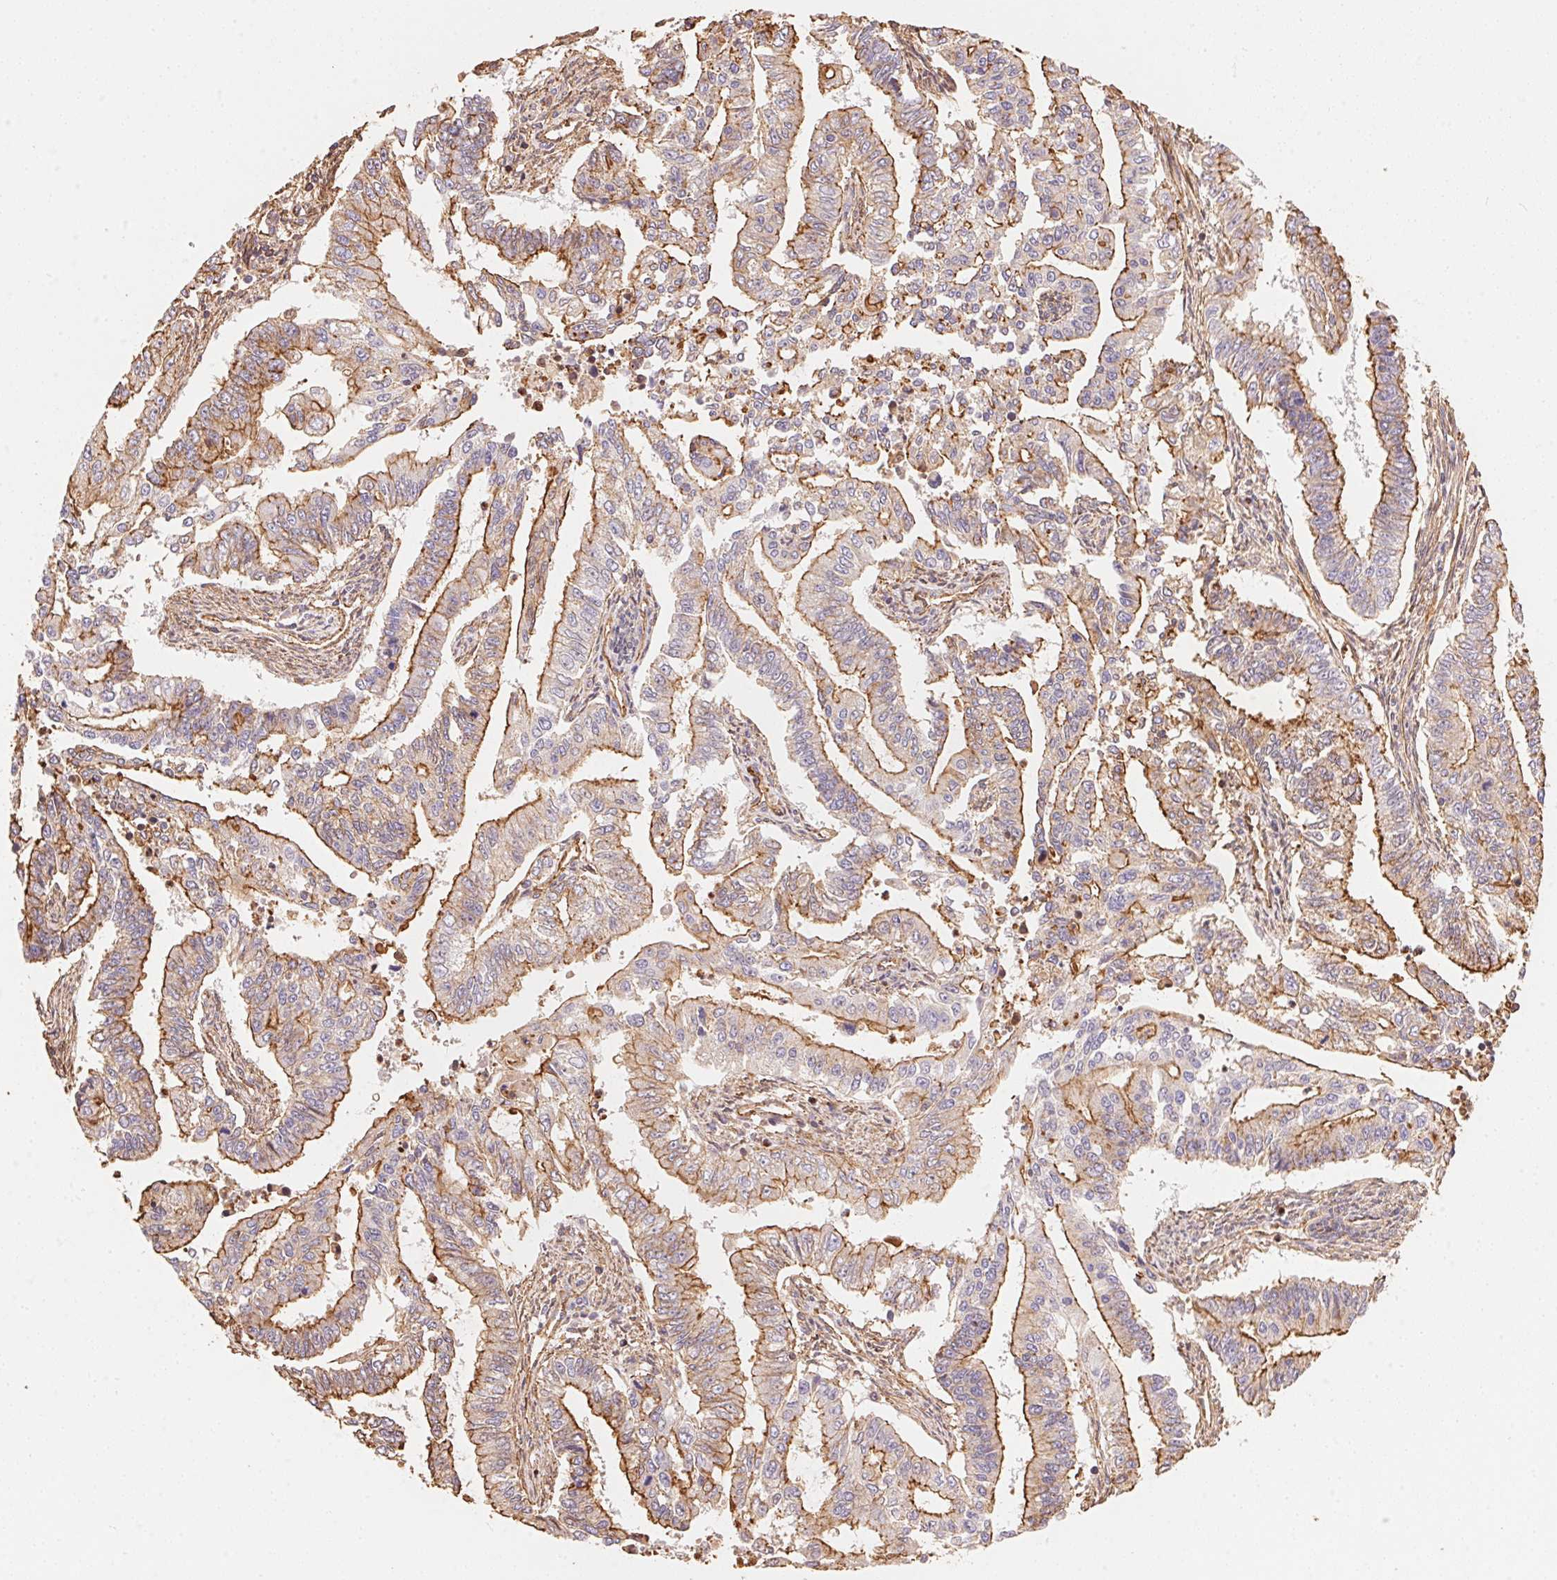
{"staining": {"intensity": "moderate", "quantity": "25%-75%", "location": "cytoplasmic/membranous"}, "tissue": "endometrial cancer", "cell_type": "Tumor cells", "image_type": "cancer", "snomed": [{"axis": "morphology", "description": "Adenocarcinoma, NOS"}, {"axis": "topography", "description": "Uterus"}], "caption": "Moderate cytoplasmic/membranous expression for a protein is present in approximately 25%-75% of tumor cells of endometrial cancer using IHC.", "gene": "FRAS1", "patient": {"sex": "female", "age": 59}}